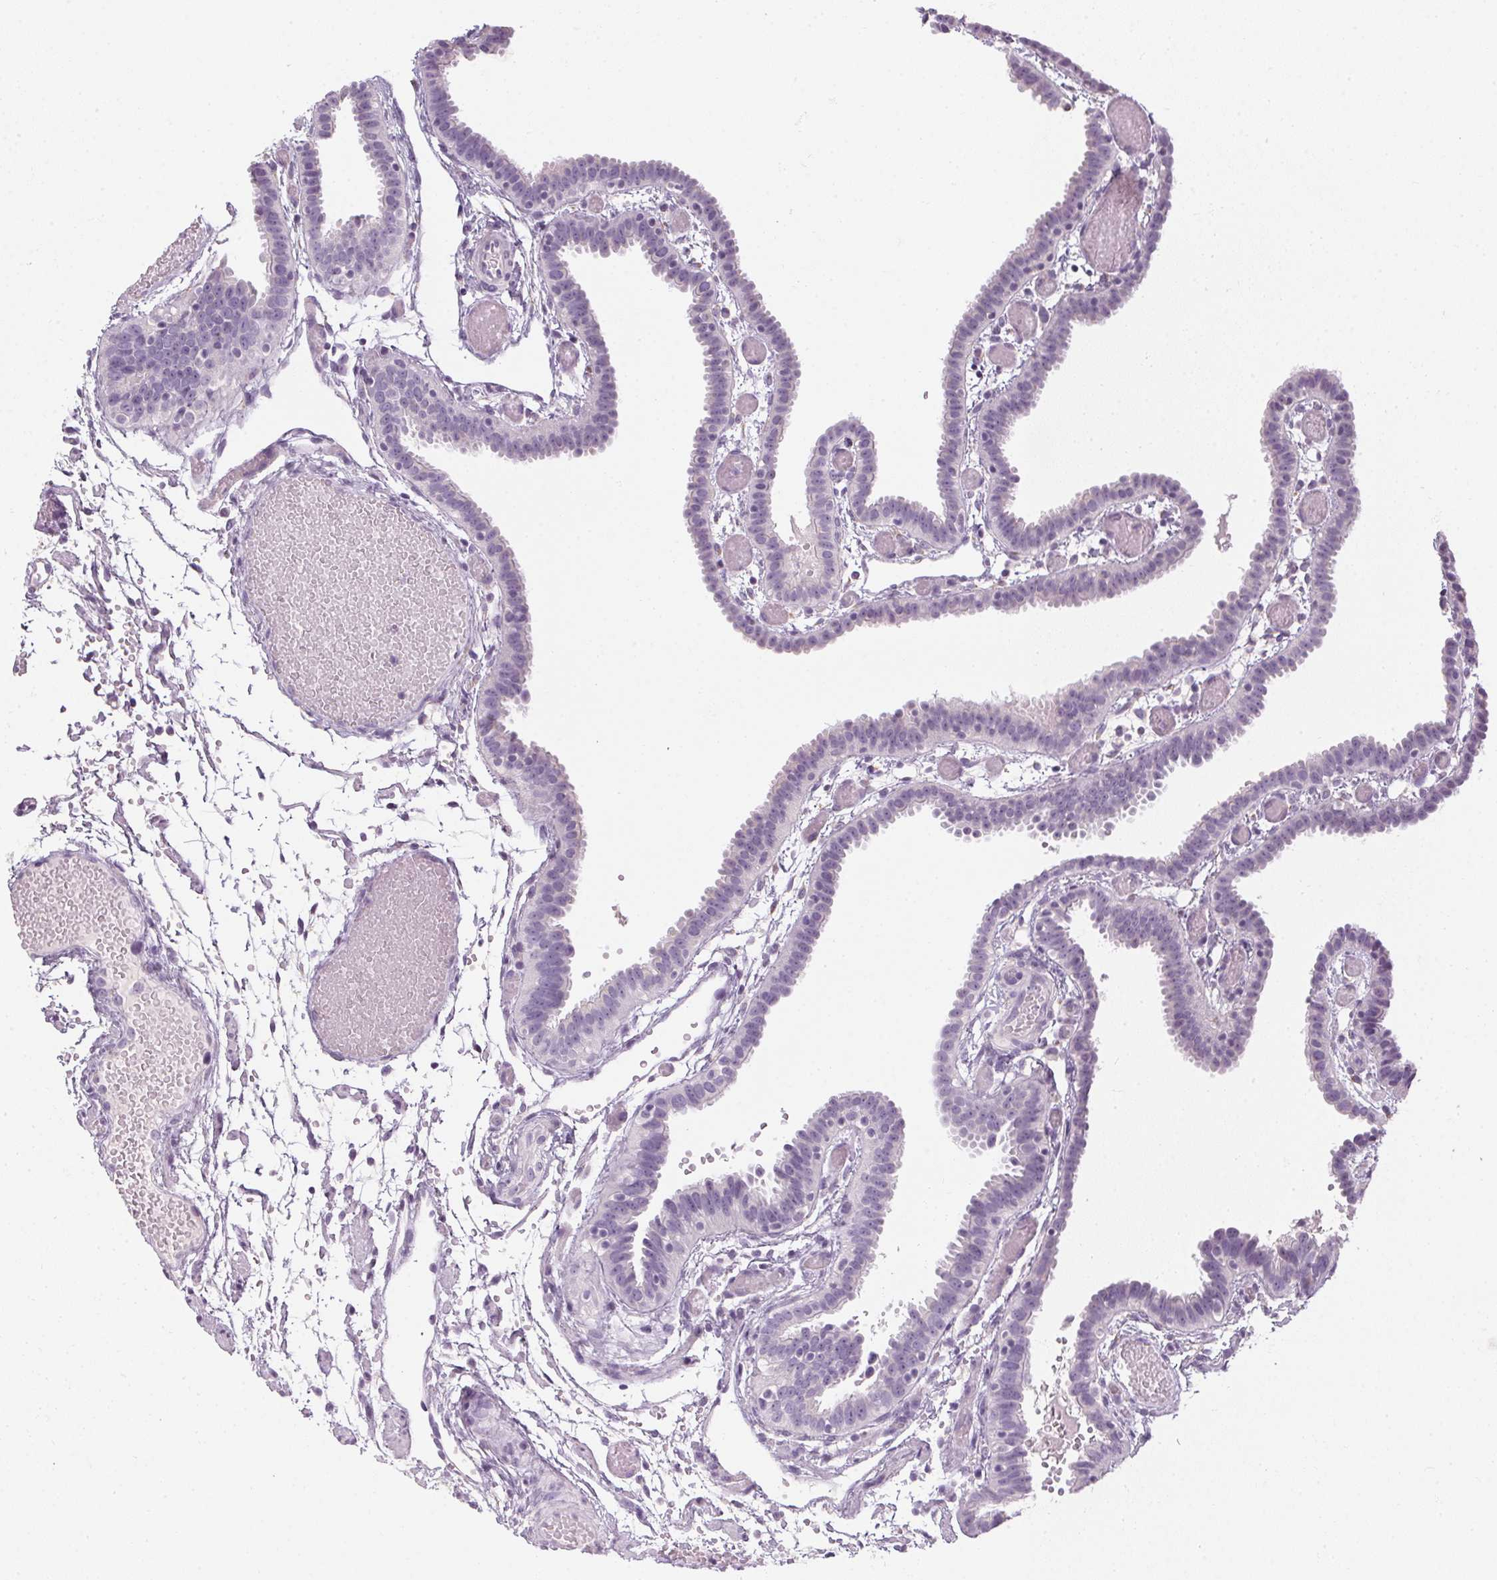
{"staining": {"intensity": "negative", "quantity": "none", "location": "none"}, "tissue": "fallopian tube", "cell_type": "Glandular cells", "image_type": "normal", "snomed": [{"axis": "morphology", "description": "Normal tissue, NOS"}, {"axis": "topography", "description": "Fallopian tube"}], "caption": "Immunohistochemistry of benign fallopian tube displays no positivity in glandular cells.", "gene": "TMEM72", "patient": {"sex": "female", "age": 37}}